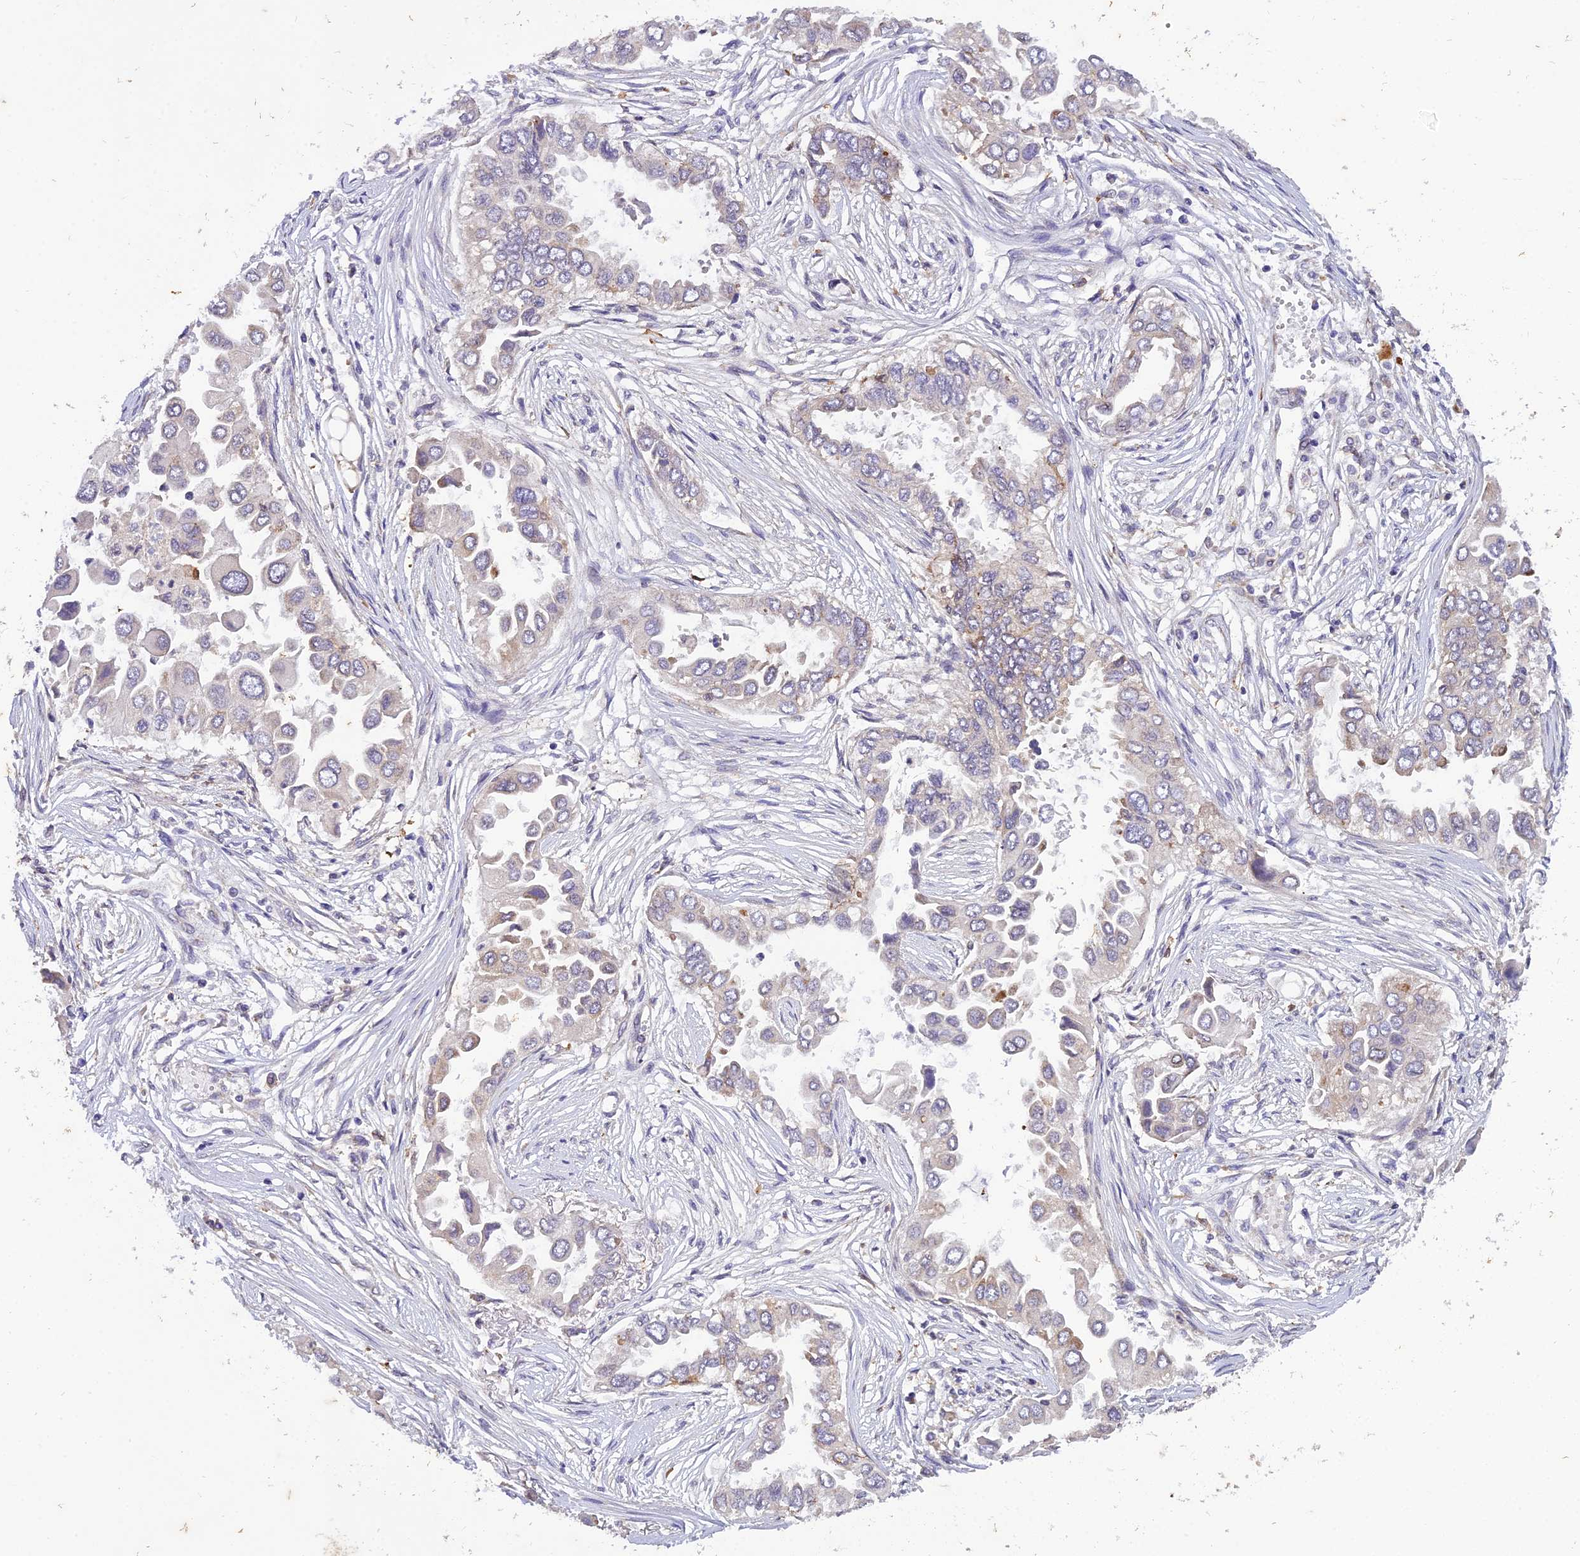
{"staining": {"intensity": "negative", "quantity": "none", "location": "none"}, "tissue": "lung cancer", "cell_type": "Tumor cells", "image_type": "cancer", "snomed": [{"axis": "morphology", "description": "Adenocarcinoma, NOS"}, {"axis": "topography", "description": "Lung"}], "caption": "This is an immunohistochemistry photomicrograph of lung adenocarcinoma. There is no staining in tumor cells.", "gene": "CENPL", "patient": {"sex": "female", "age": 76}}